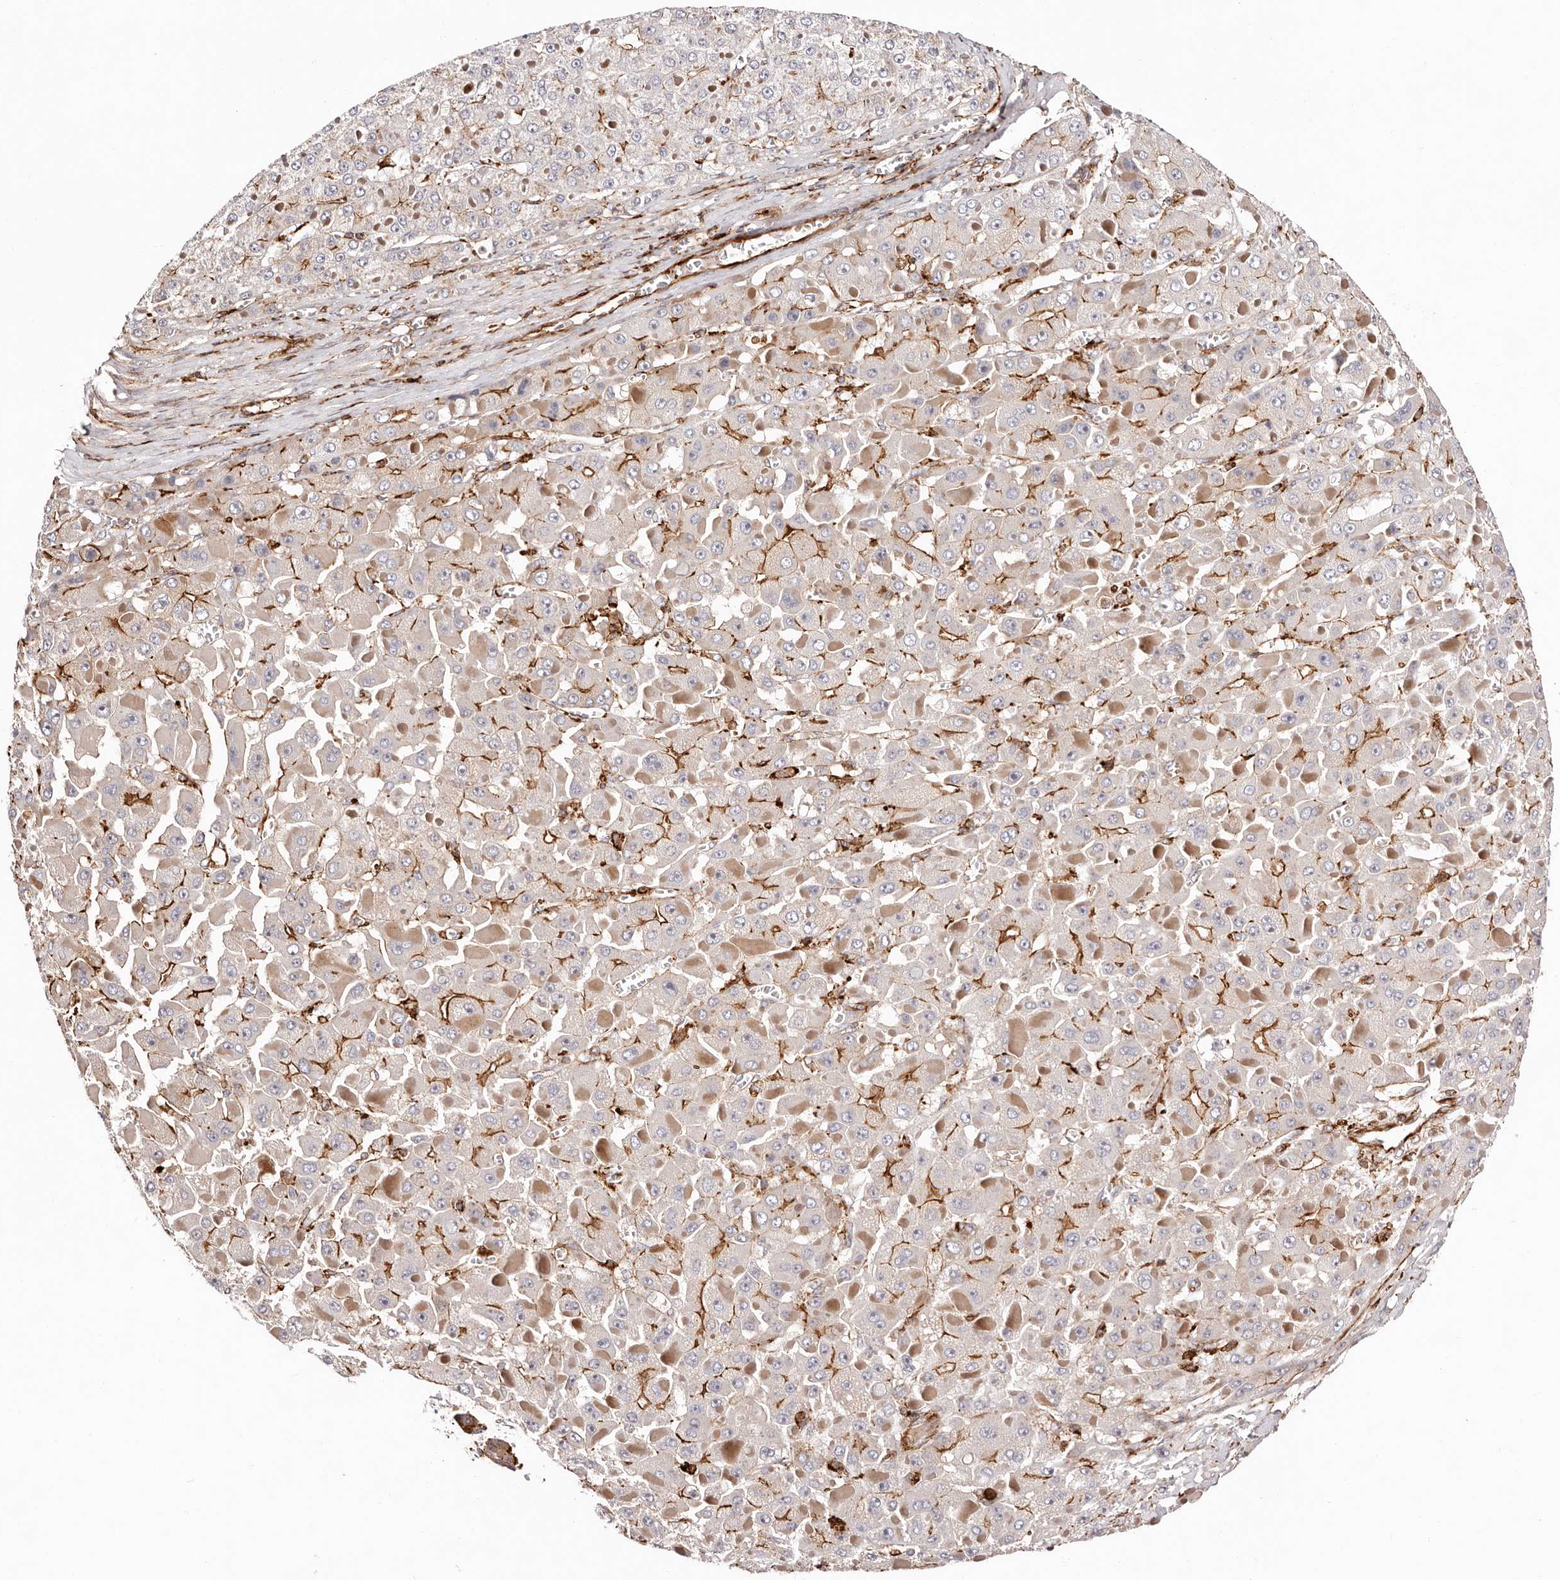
{"staining": {"intensity": "moderate", "quantity": "<25%", "location": "cytoplasmic/membranous"}, "tissue": "liver cancer", "cell_type": "Tumor cells", "image_type": "cancer", "snomed": [{"axis": "morphology", "description": "Carcinoma, Hepatocellular, NOS"}, {"axis": "topography", "description": "Liver"}], "caption": "Immunohistochemistry histopathology image of neoplastic tissue: liver hepatocellular carcinoma stained using immunohistochemistry (IHC) exhibits low levels of moderate protein expression localized specifically in the cytoplasmic/membranous of tumor cells, appearing as a cytoplasmic/membranous brown color.", "gene": "PTPN22", "patient": {"sex": "female", "age": 73}}